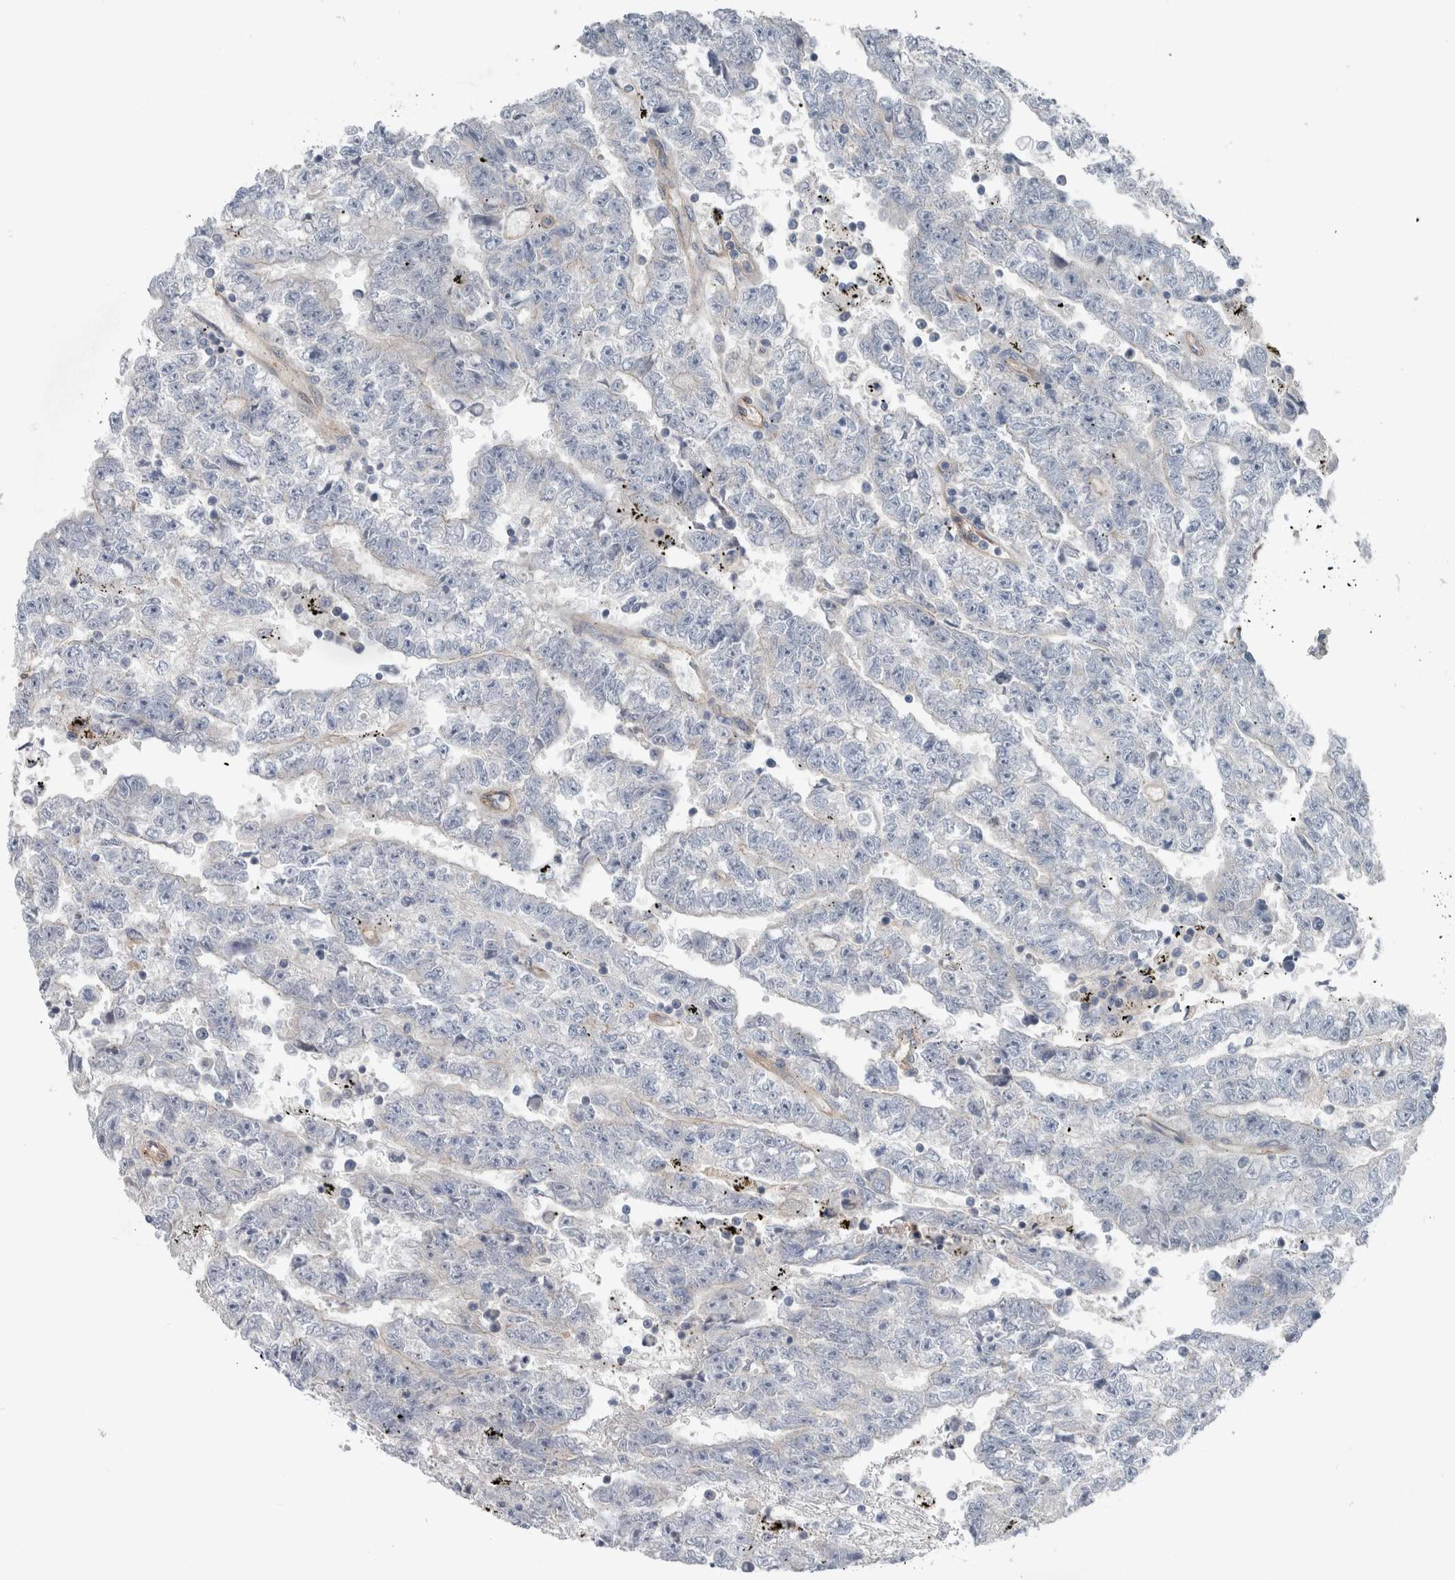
{"staining": {"intensity": "negative", "quantity": "none", "location": "none"}, "tissue": "testis cancer", "cell_type": "Tumor cells", "image_type": "cancer", "snomed": [{"axis": "morphology", "description": "Carcinoma, Embryonal, NOS"}, {"axis": "topography", "description": "Testis"}], "caption": "Human testis cancer (embryonal carcinoma) stained for a protein using immunohistochemistry reveals no staining in tumor cells.", "gene": "BCAM", "patient": {"sex": "male", "age": 25}}